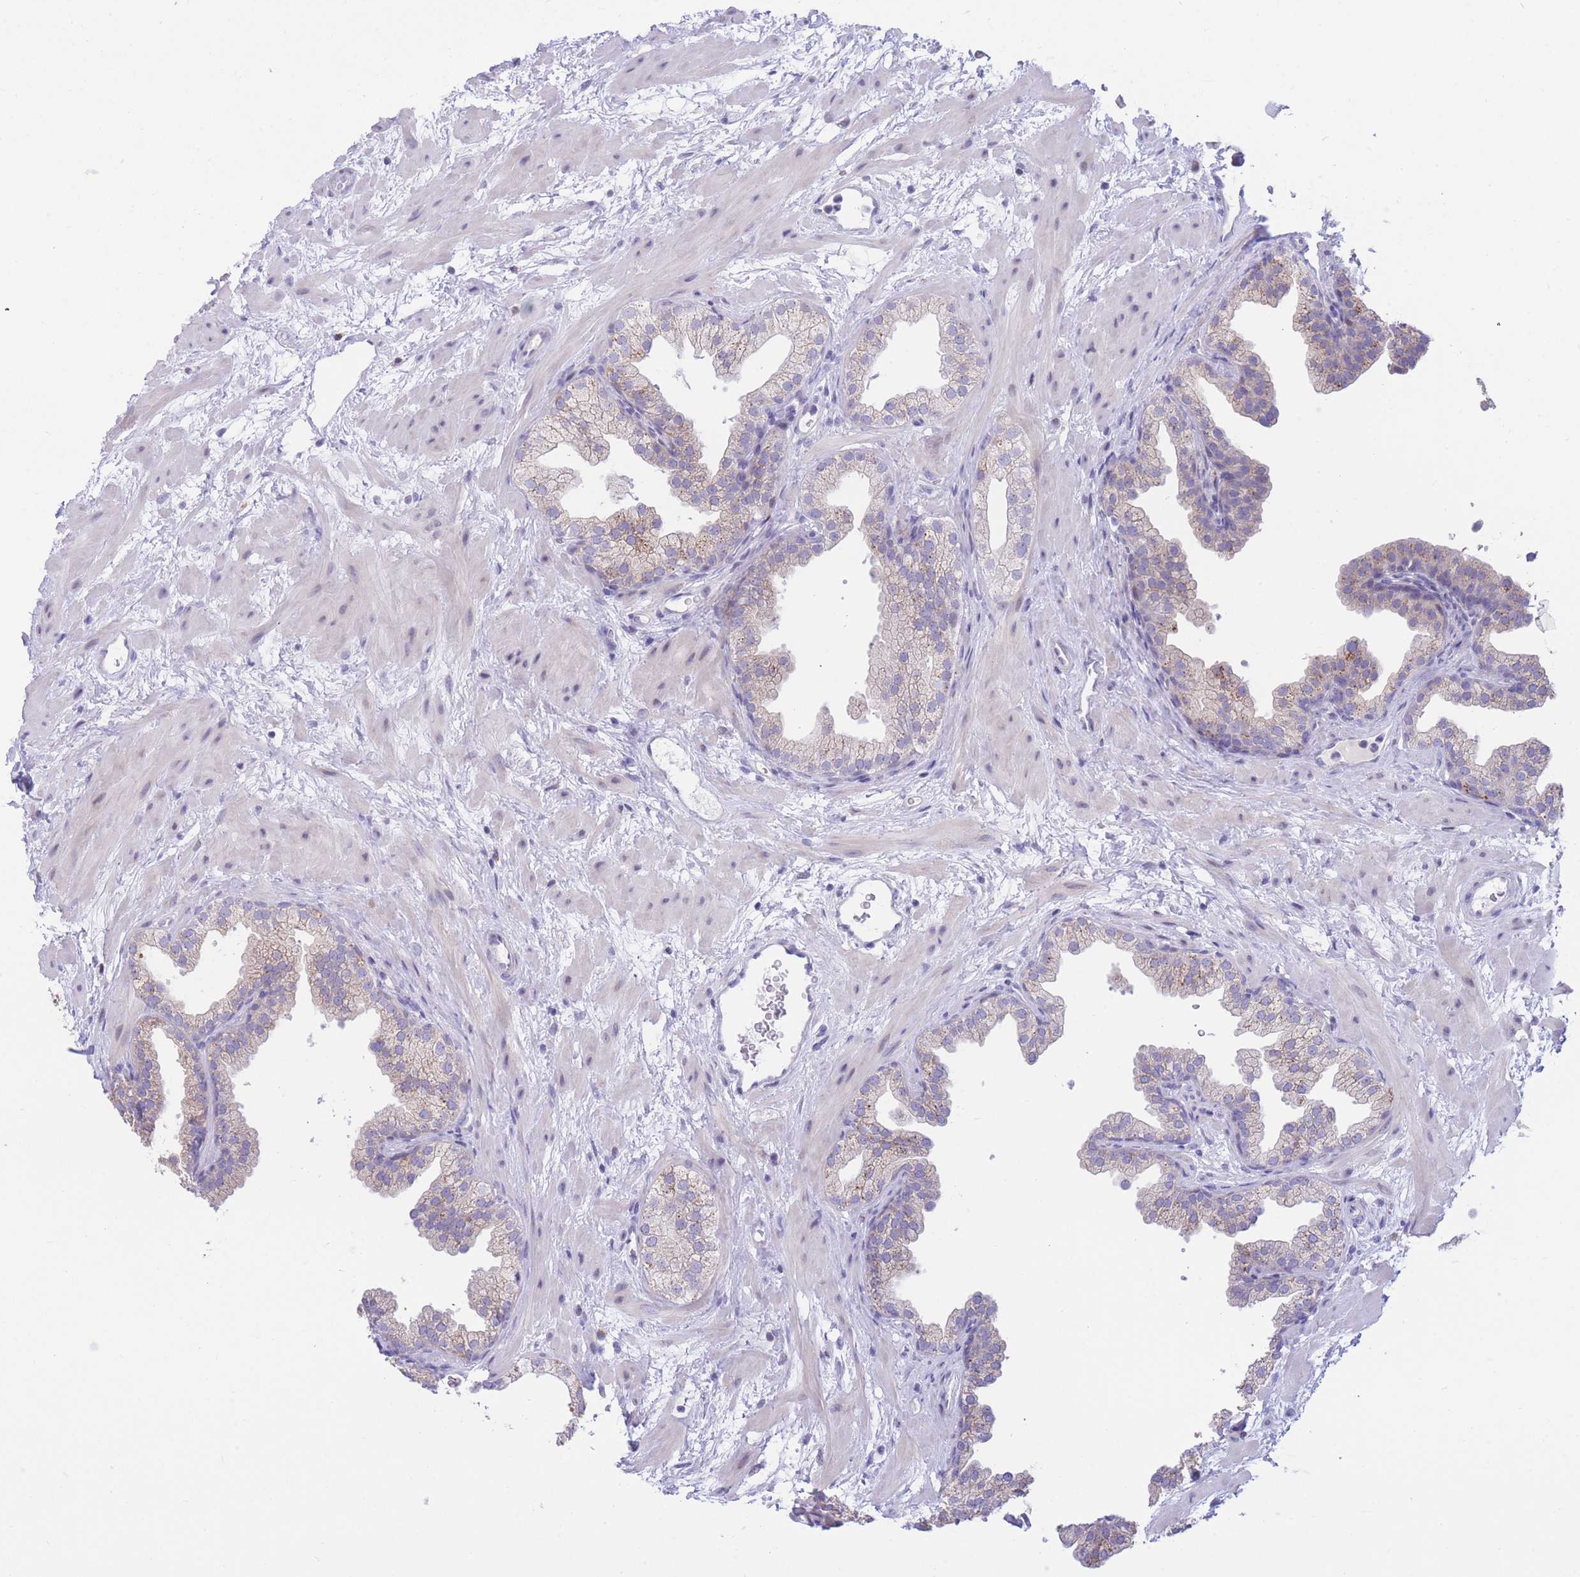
{"staining": {"intensity": "weak", "quantity": "25%-75%", "location": "cytoplasmic/membranous"}, "tissue": "prostate", "cell_type": "Glandular cells", "image_type": "normal", "snomed": [{"axis": "morphology", "description": "Normal tissue, NOS"}, {"axis": "topography", "description": "Prostate"}], "caption": "The immunohistochemical stain labels weak cytoplasmic/membranous expression in glandular cells of benign prostate. Immunohistochemistry (ihc) stains the protein of interest in brown and the nuclei are stained blue.", "gene": "RPL39L", "patient": {"sex": "male", "age": 37}}